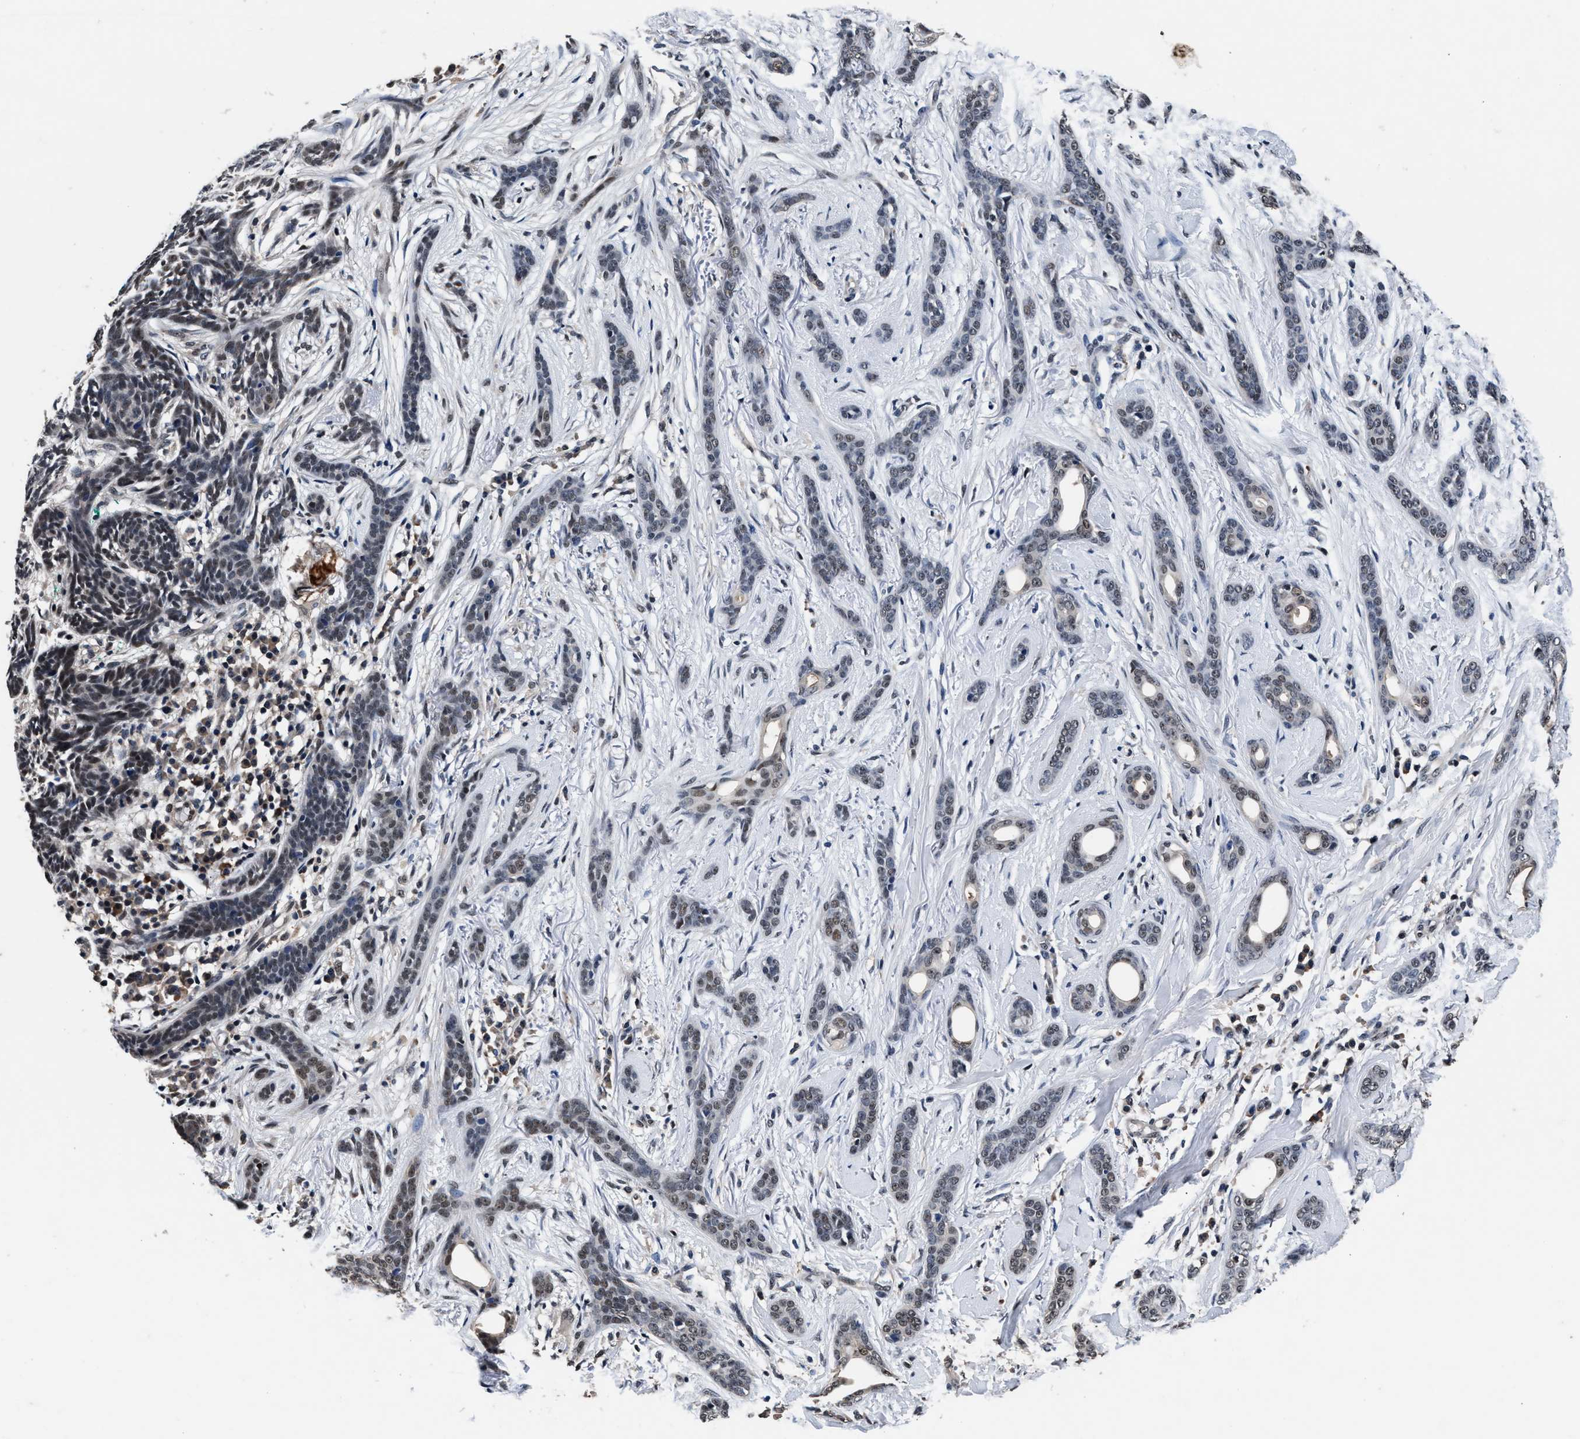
{"staining": {"intensity": "weak", "quantity": "25%-75%", "location": "nuclear"}, "tissue": "skin cancer", "cell_type": "Tumor cells", "image_type": "cancer", "snomed": [{"axis": "morphology", "description": "Basal cell carcinoma"}, {"axis": "morphology", "description": "Adnexal tumor, benign"}, {"axis": "topography", "description": "Skin"}], "caption": "Approximately 25%-75% of tumor cells in human skin cancer (basal cell carcinoma) display weak nuclear protein positivity as visualized by brown immunohistochemical staining.", "gene": "USP16", "patient": {"sex": "female", "age": 42}}